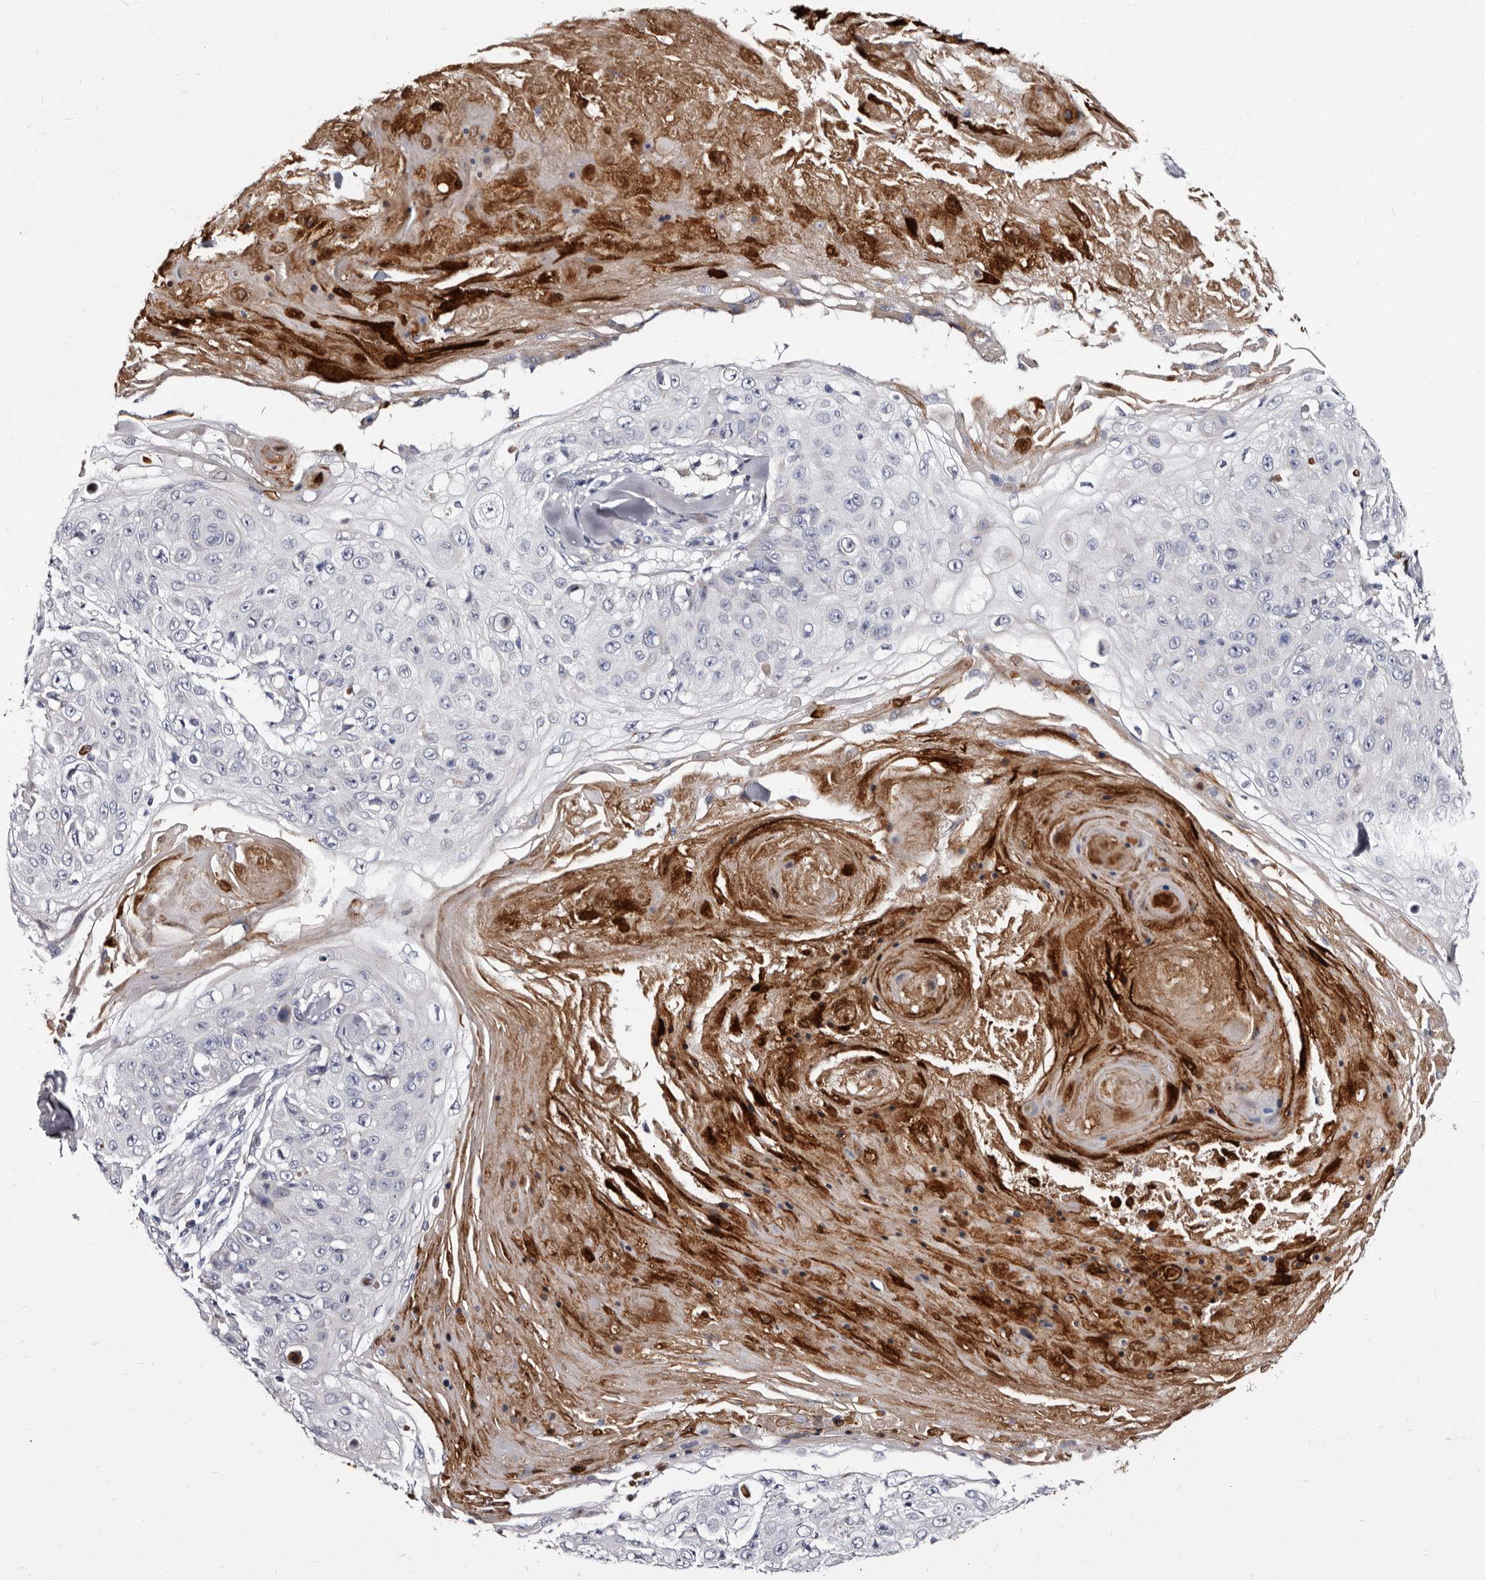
{"staining": {"intensity": "negative", "quantity": "none", "location": "none"}, "tissue": "skin cancer", "cell_type": "Tumor cells", "image_type": "cancer", "snomed": [{"axis": "morphology", "description": "Squamous cell carcinoma, NOS"}, {"axis": "topography", "description": "Skin"}], "caption": "DAB immunohistochemical staining of human skin cancer exhibits no significant positivity in tumor cells.", "gene": "AUNIP", "patient": {"sex": "male", "age": 86}}